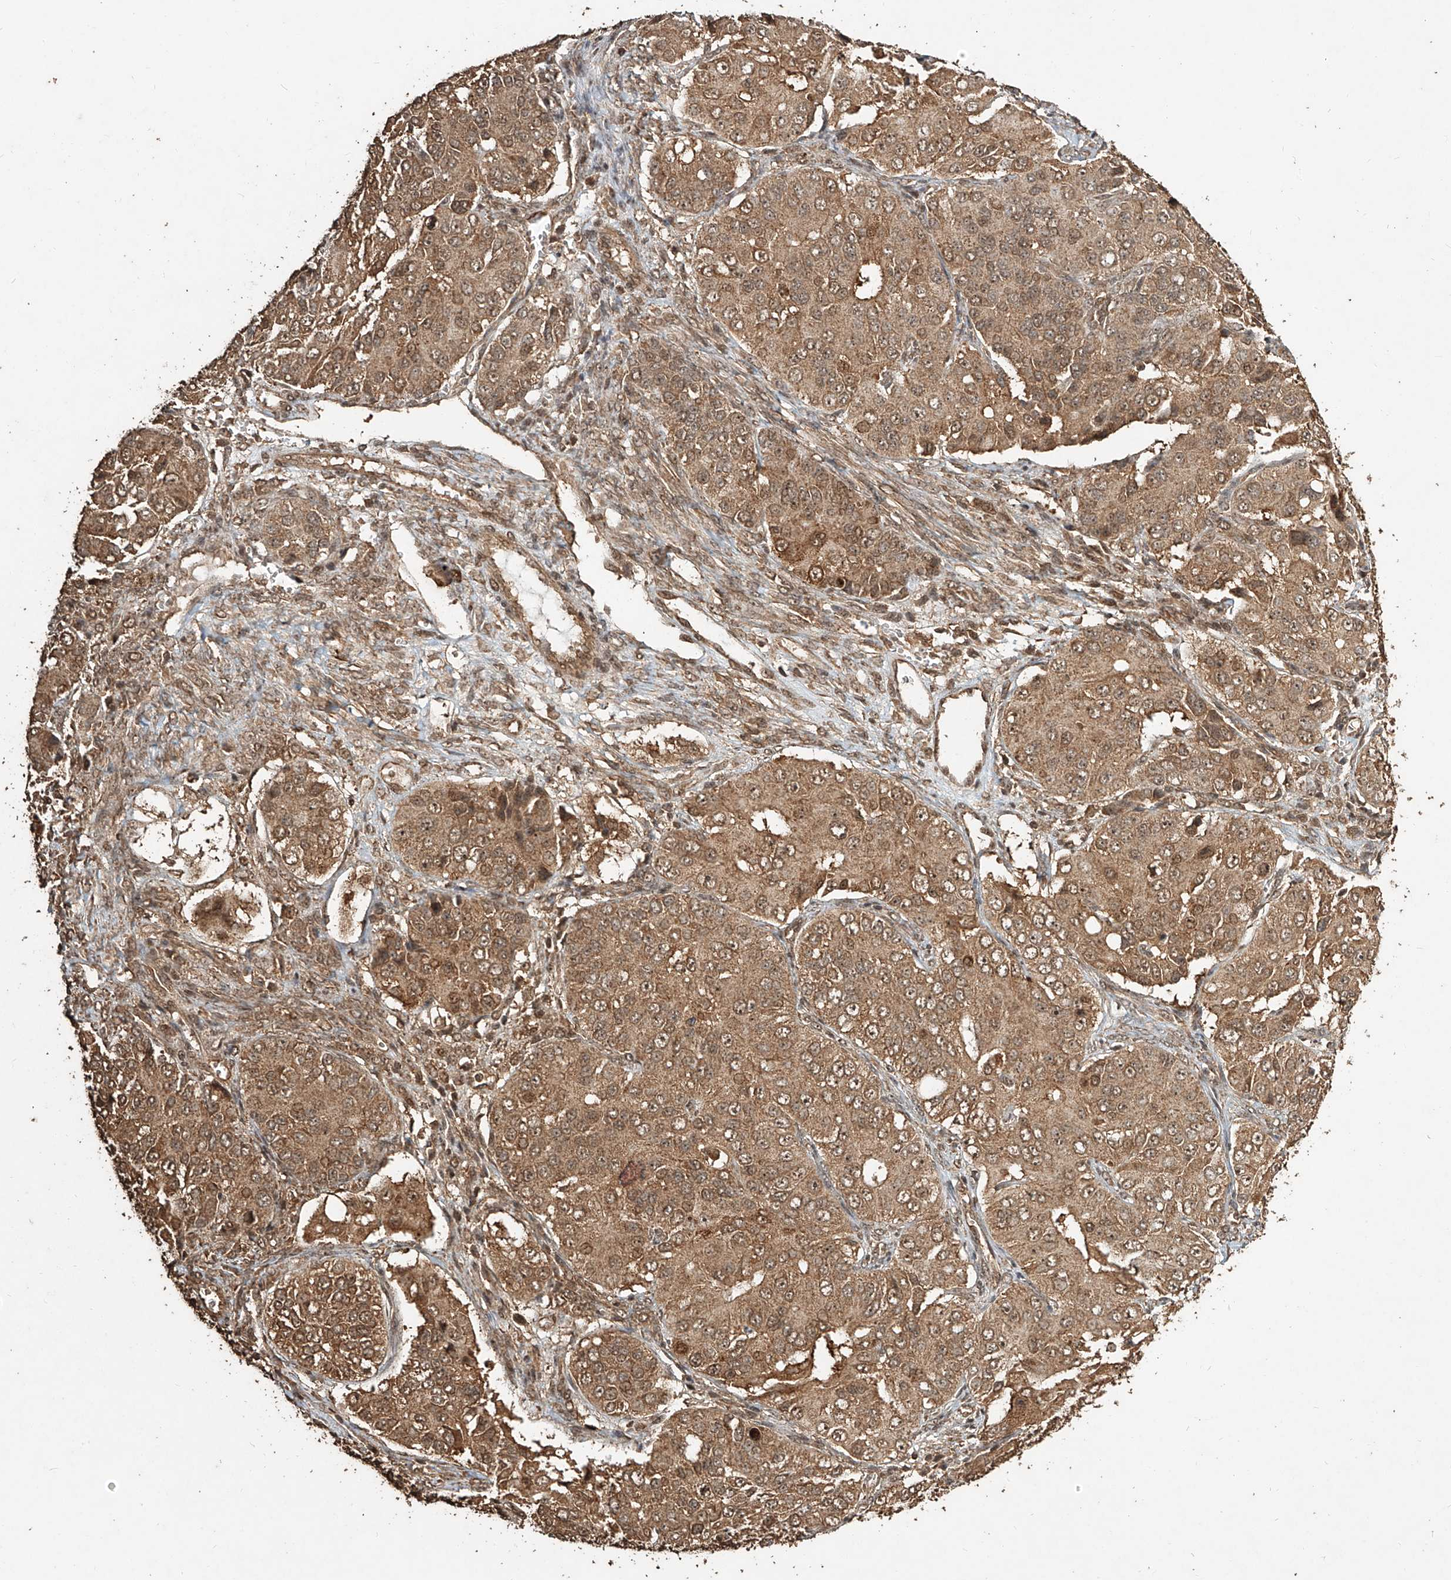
{"staining": {"intensity": "moderate", "quantity": ">75%", "location": "cytoplasmic/membranous,nuclear"}, "tissue": "ovarian cancer", "cell_type": "Tumor cells", "image_type": "cancer", "snomed": [{"axis": "morphology", "description": "Carcinoma, endometroid"}, {"axis": "topography", "description": "Ovary"}], "caption": "Endometroid carcinoma (ovarian) stained with a brown dye shows moderate cytoplasmic/membranous and nuclear positive expression in about >75% of tumor cells.", "gene": "ZNF660", "patient": {"sex": "female", "age": 51}}